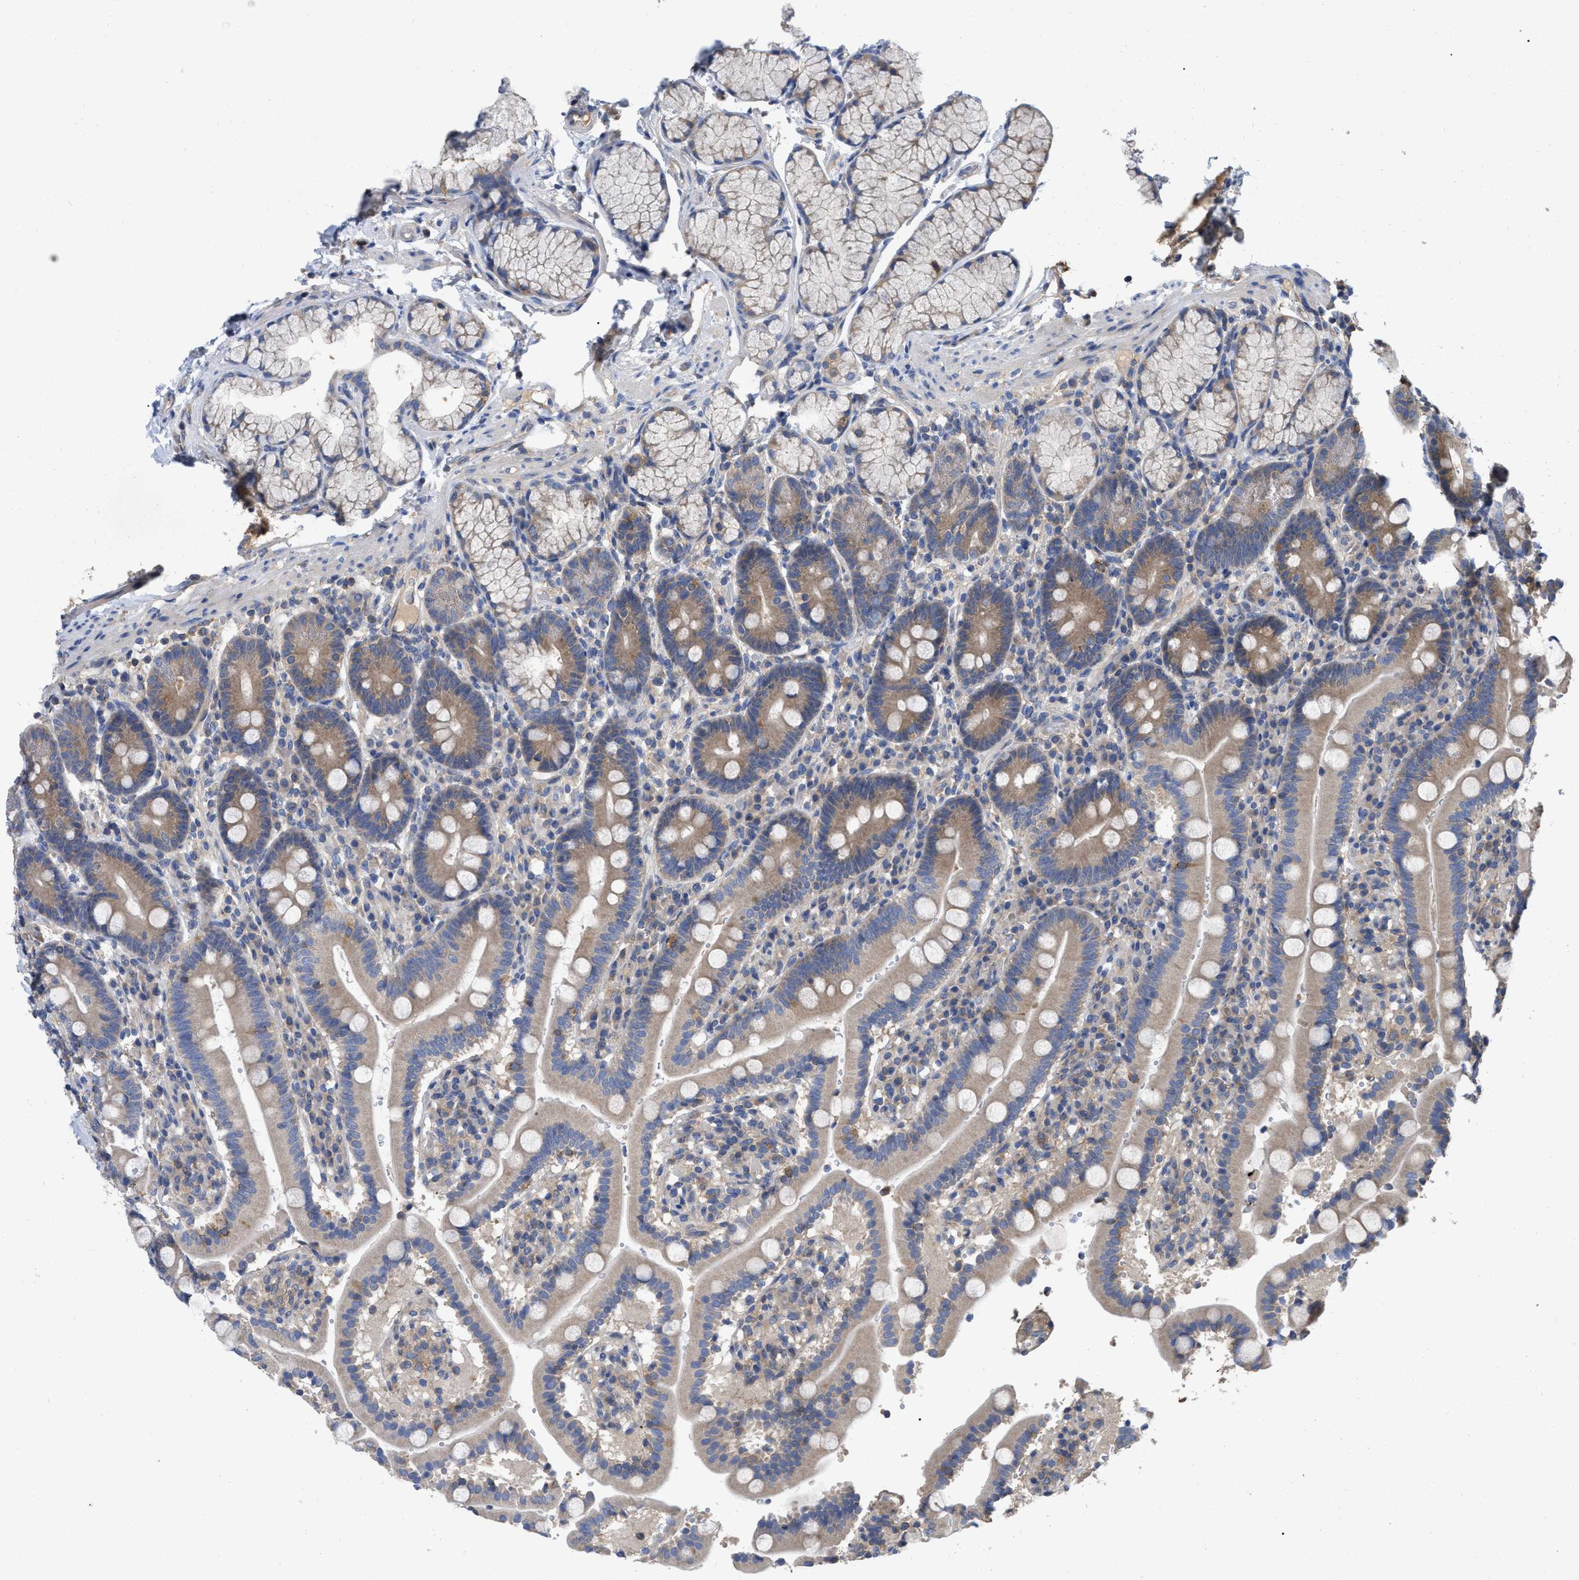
{"staining": {"intensity": "weak", "quantity": ">75%", "location": "cytoplasmic/membranous"}, "tissue": "duodenum", "cell_type": "Glandular cells", "image_type": "normal", "snomed": [{"axis": "morphology", "description": "Normal tissue, NOS"}, {"axis": "topography", "description": "Small intestine, NOS"}], "caption": "Immunohistochemical staining of normal duodenum reveals >75% levels of weak cytoplasmic/membranous protein positivity in about >75% of glandular cells. The protein is stained brown, and the nuclei are stained in blue (DAB (3,3'-diaminobenzidine) IHC with brightfield microscopy, high magnification).", "gene": "RAP1GDS1", "patient": {"sex": "female", "age": 71}}